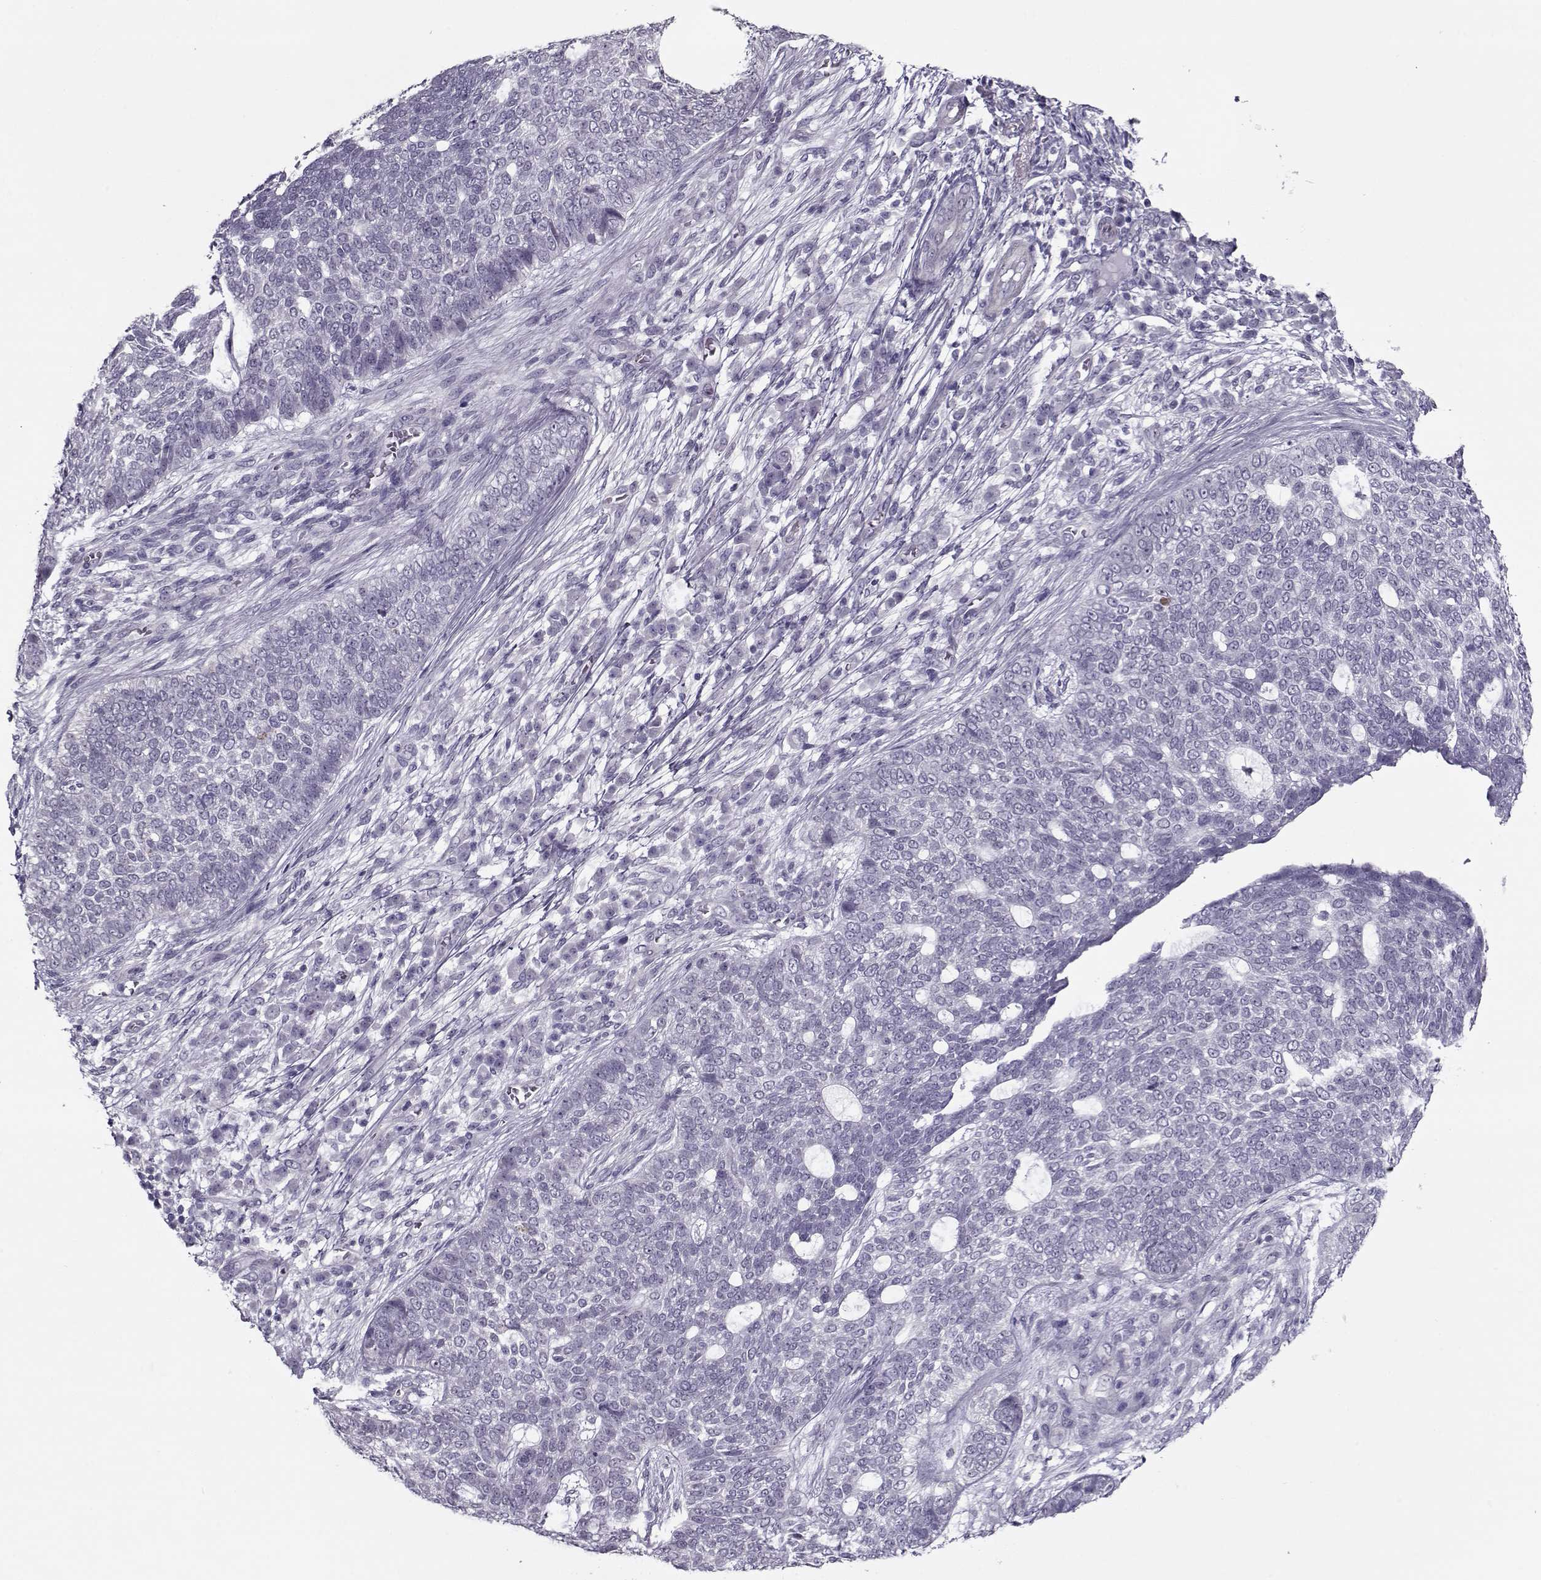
{"staining": {"intensity": "negative", "quantity": "none", "location": "none"}, "tissue": "skin cancer", "cell_type": "Tumor cells", "image_type": "cancer", "snomed": [{"axis": "morphology", "description": "Basal cell carcinoma"}, {"axis": "topography", "description": "Skin"}], "caption": "A micrograph of basal cell carcinoma (skin) stained for a protein reveals no brown staining in tumor cells.", "gene": "CIBAR1", "patient": {"sex": "female", "age": 69}}